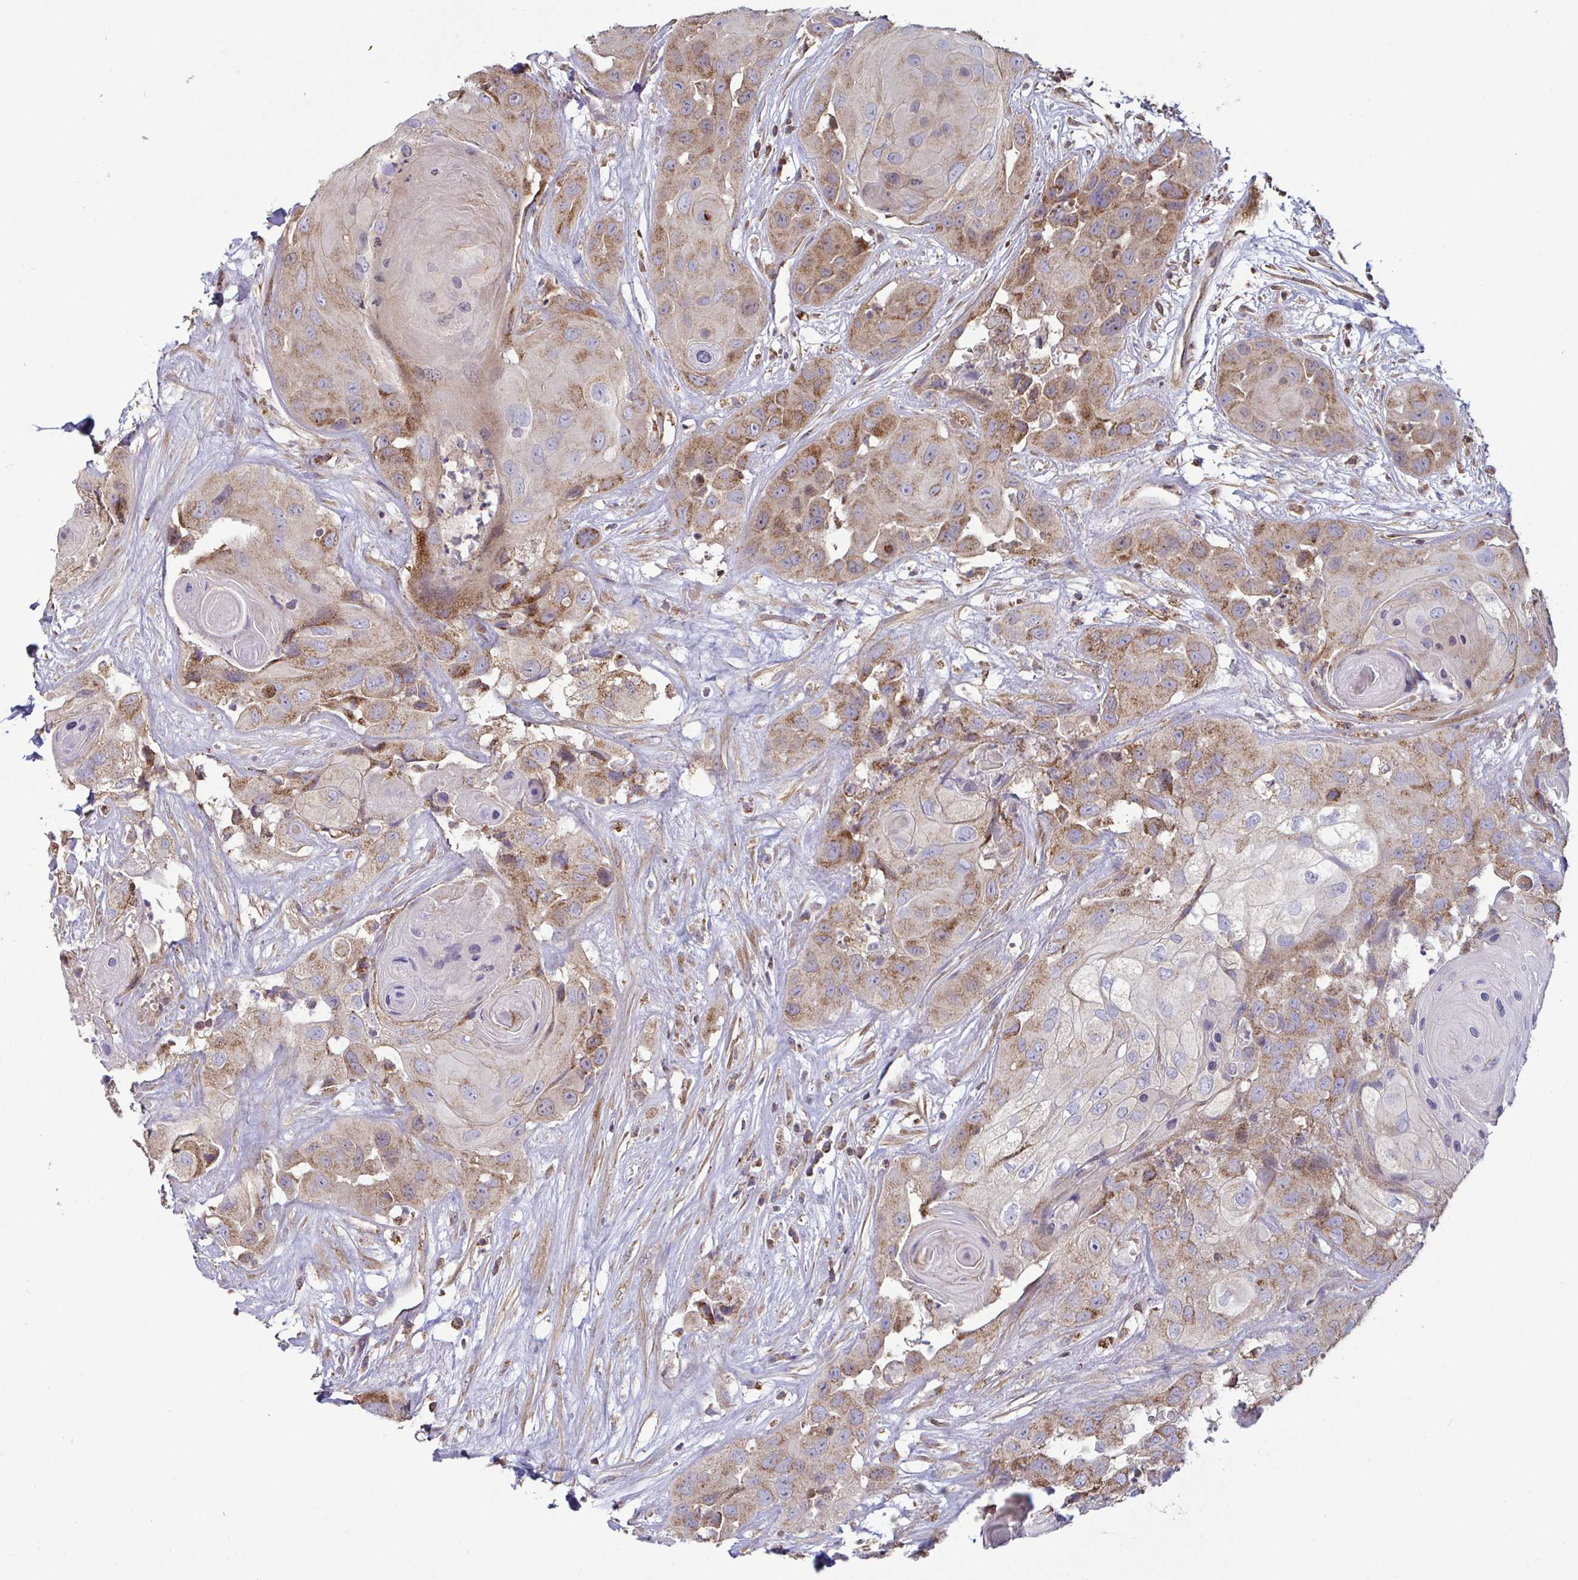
{"staining": {"intensity": "moderate", "quantity": ">75%", "location": "cytoplasmic/membranous"}, "tissue": "head and neck cancer", "cell_type": "Tumor cells", "image_type": "cancer", "snomed": [{"axis": "morphology", "description": "Squamous cell carcinoma, NOS"}, {"axis": "topography", "description": "Head-Neck"}], "caption": "Immunohistochemical staining of head and neck squamous cell carcinoma exhibits moderate cytoplasmic/membranous protein positivity in approximately >75% of tumor cells.", "gene": "SPRY1", "patient": {"sex": "male", "age": 83}}